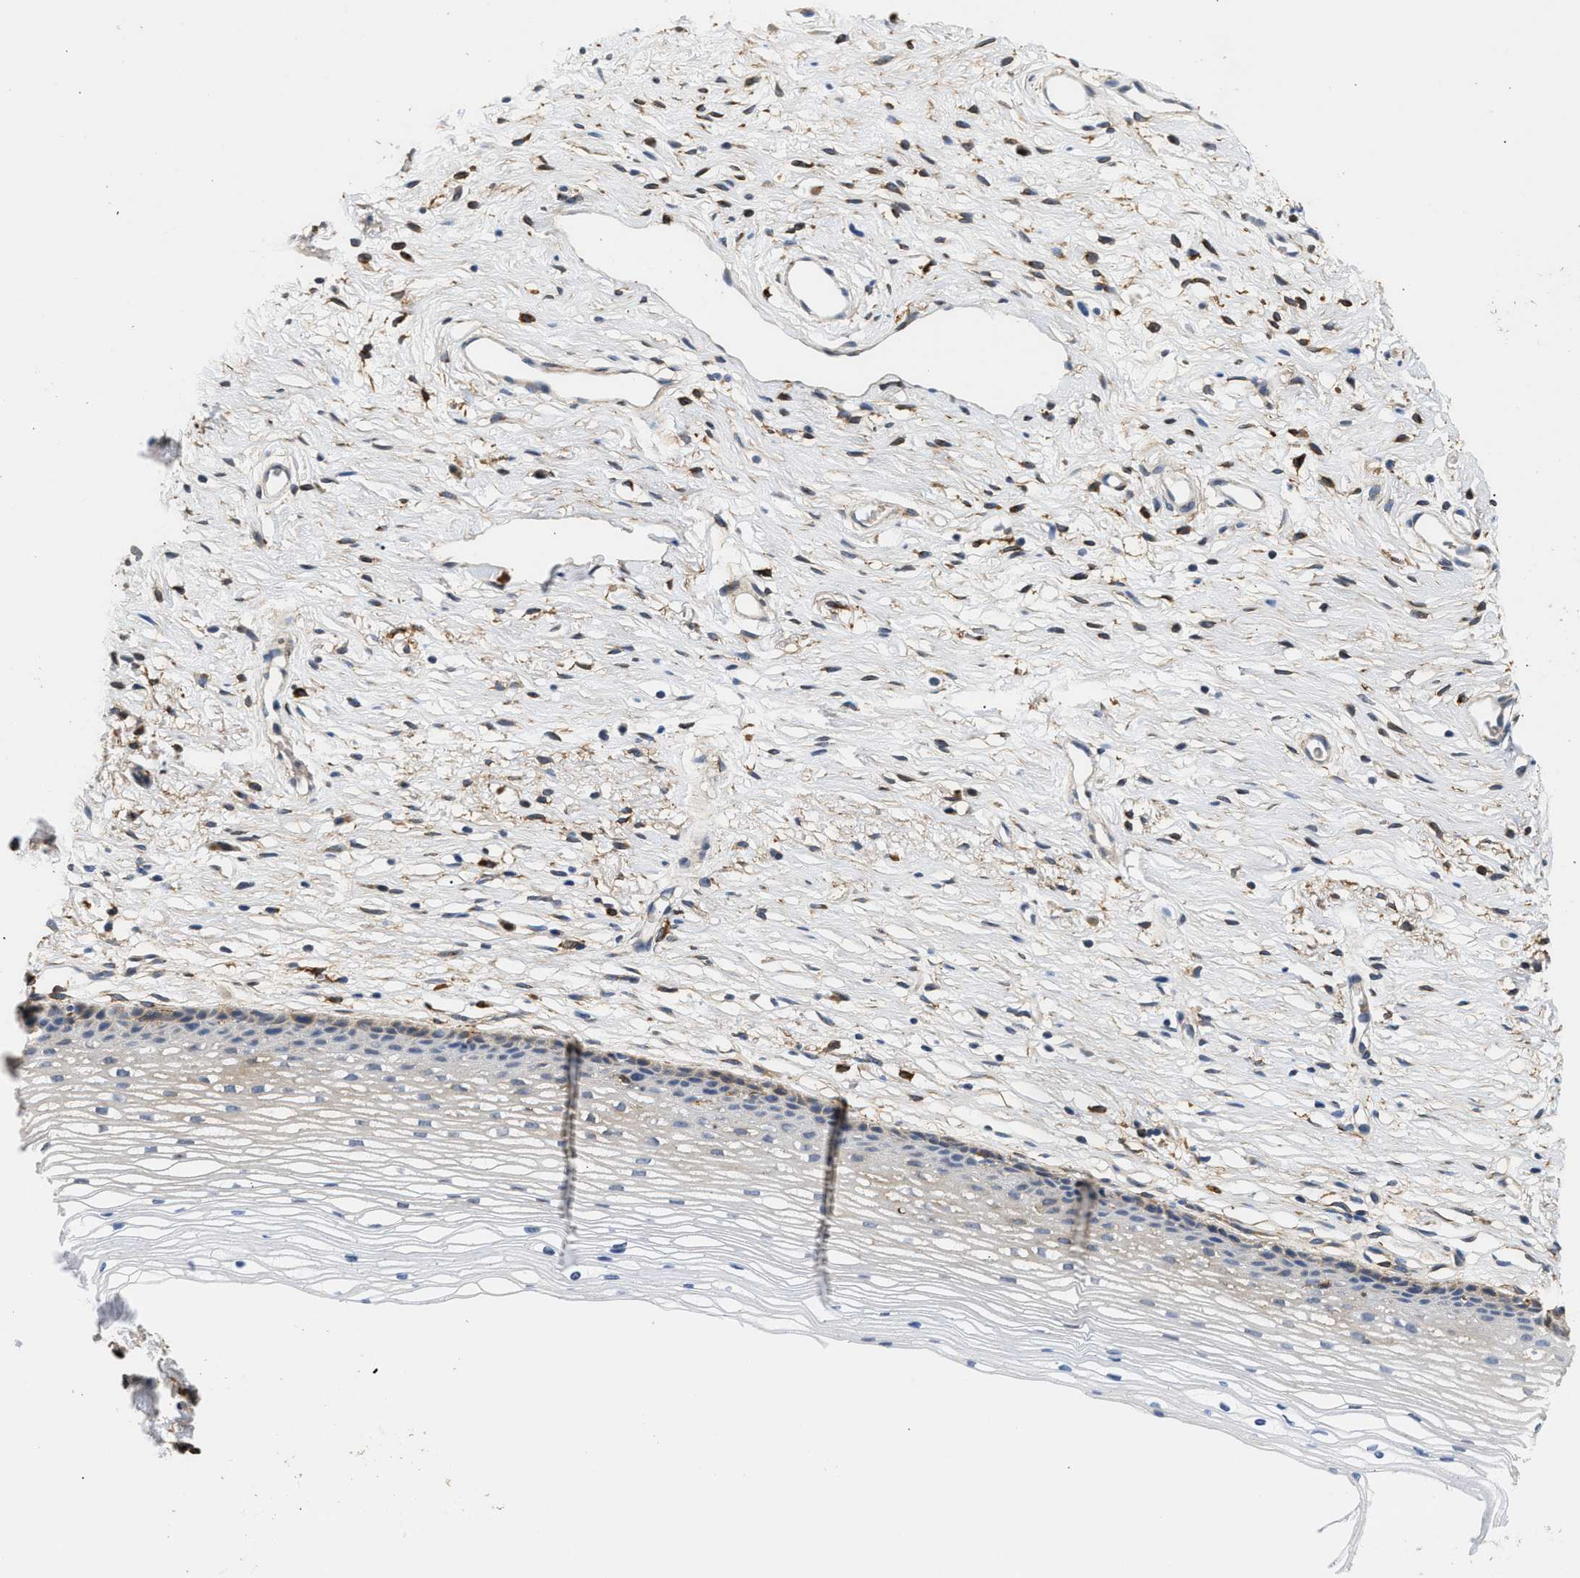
{"staining": {"intensity": "strong", "quantity": ">75%", "location": "cytoplasmic/membranous"}, "tissue": "cervix", "cell_type": "Glandular cells", "image_type": "normal", "snomed": [{"axis": "morphology", "description": "Normal tissue, NOS"}, {"axis": "topography", "description": "Cervix"}], "caption": "A histopathology image of cervix stained for a protein displays strong cytoplasmic/membranous brown staining in glandular cells. (DAB (3,3'-diaminobenzidine) IHC with brightfield microscopy, high magnification).", "gene": "RAB31", "patient": {"sex": "female", "age": 77}}